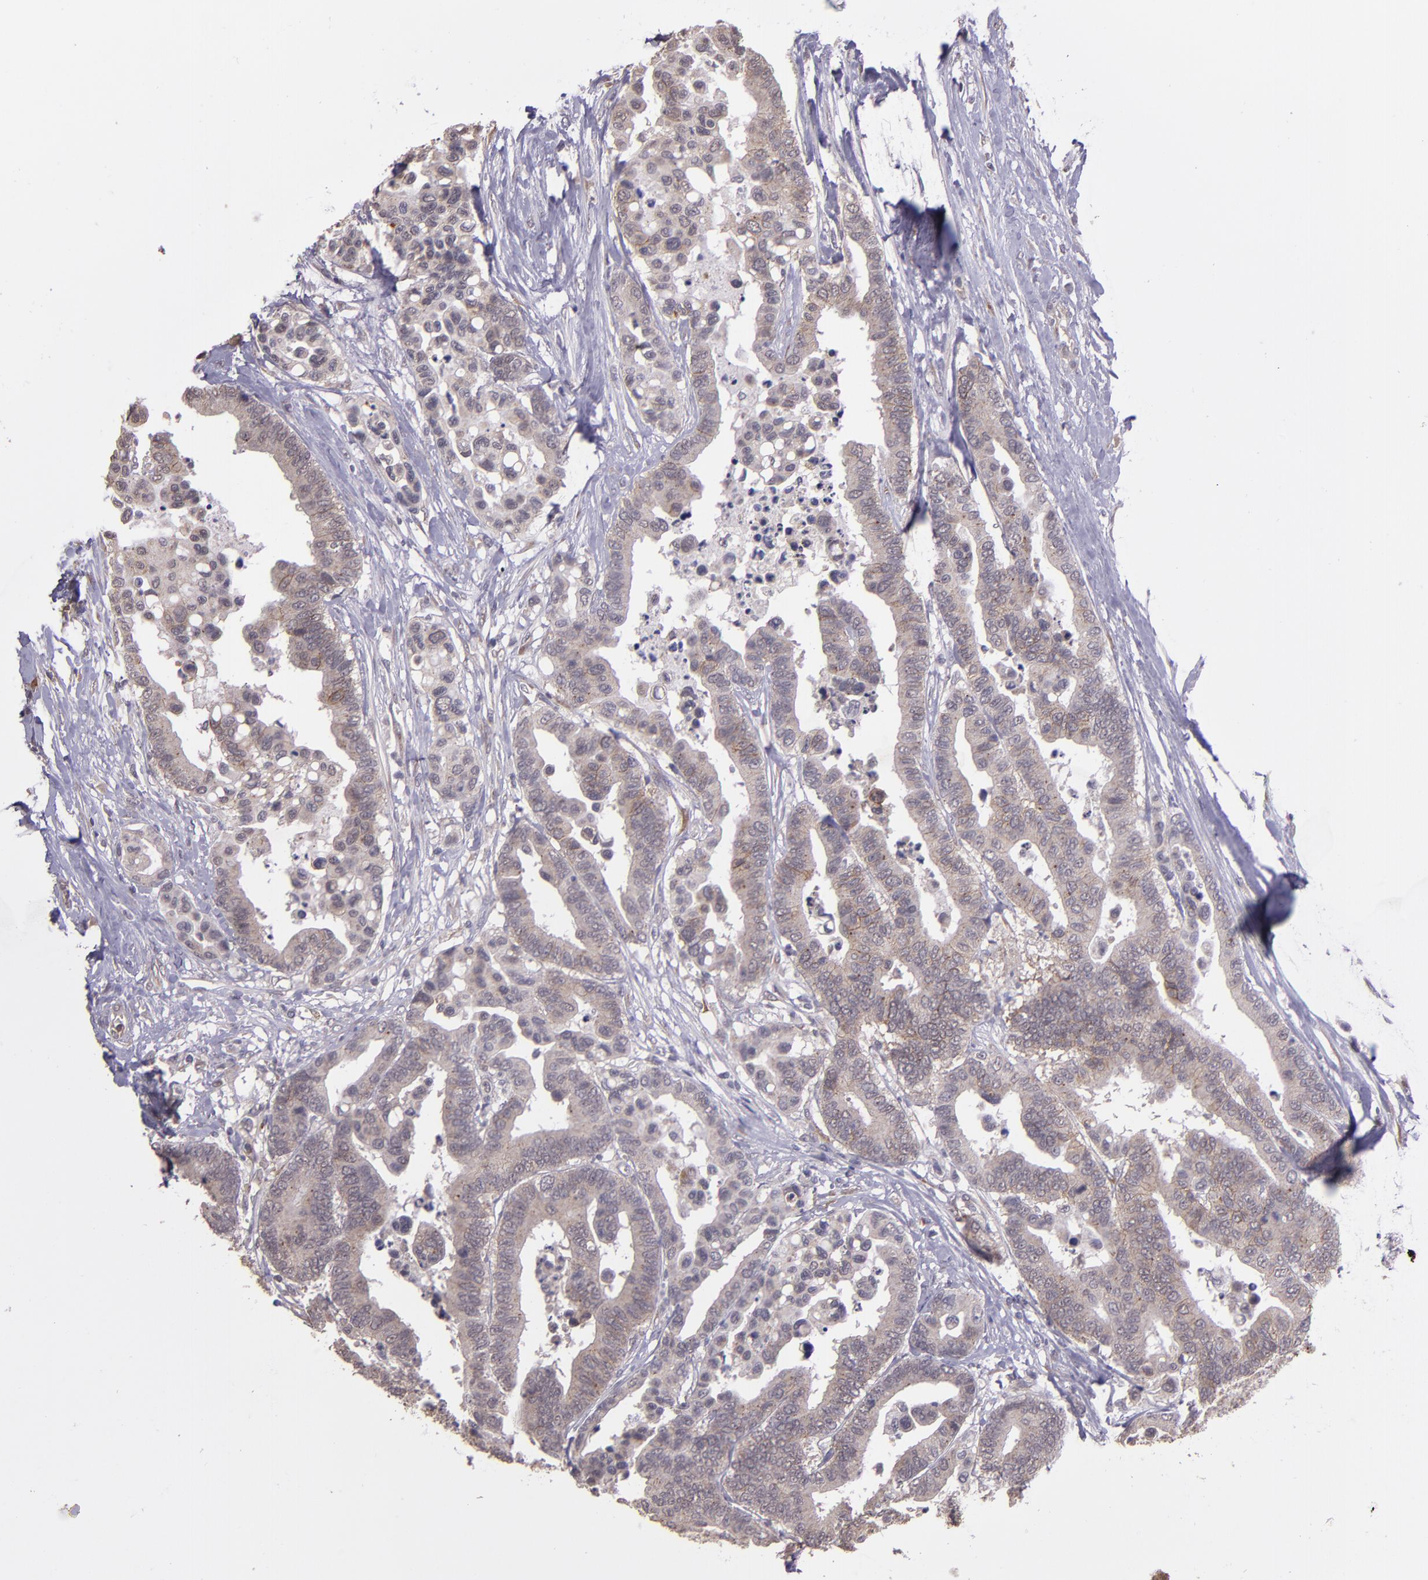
{"staining": {"intensity": "weak", "quantity": ">75%", "location": "cytoplasmic/membranous"}, "tissue": "colorectal cancer", "cell_type": "Tumor cells", "image_type": "cancer", "snomed": [{"axis": "morphology", "description": "Adenocarcinoma, NOS"}, {"axis": "topography", "description": "Colon"}], "caption": "The image exhibits immunohistochemical staining of colorectal cancer. There is weak cytoplasmic/membranous positivity is present in about >75% of tumor cells.", "gene": "TAF7L", "patient": {"sex": "male", "age": 82}}